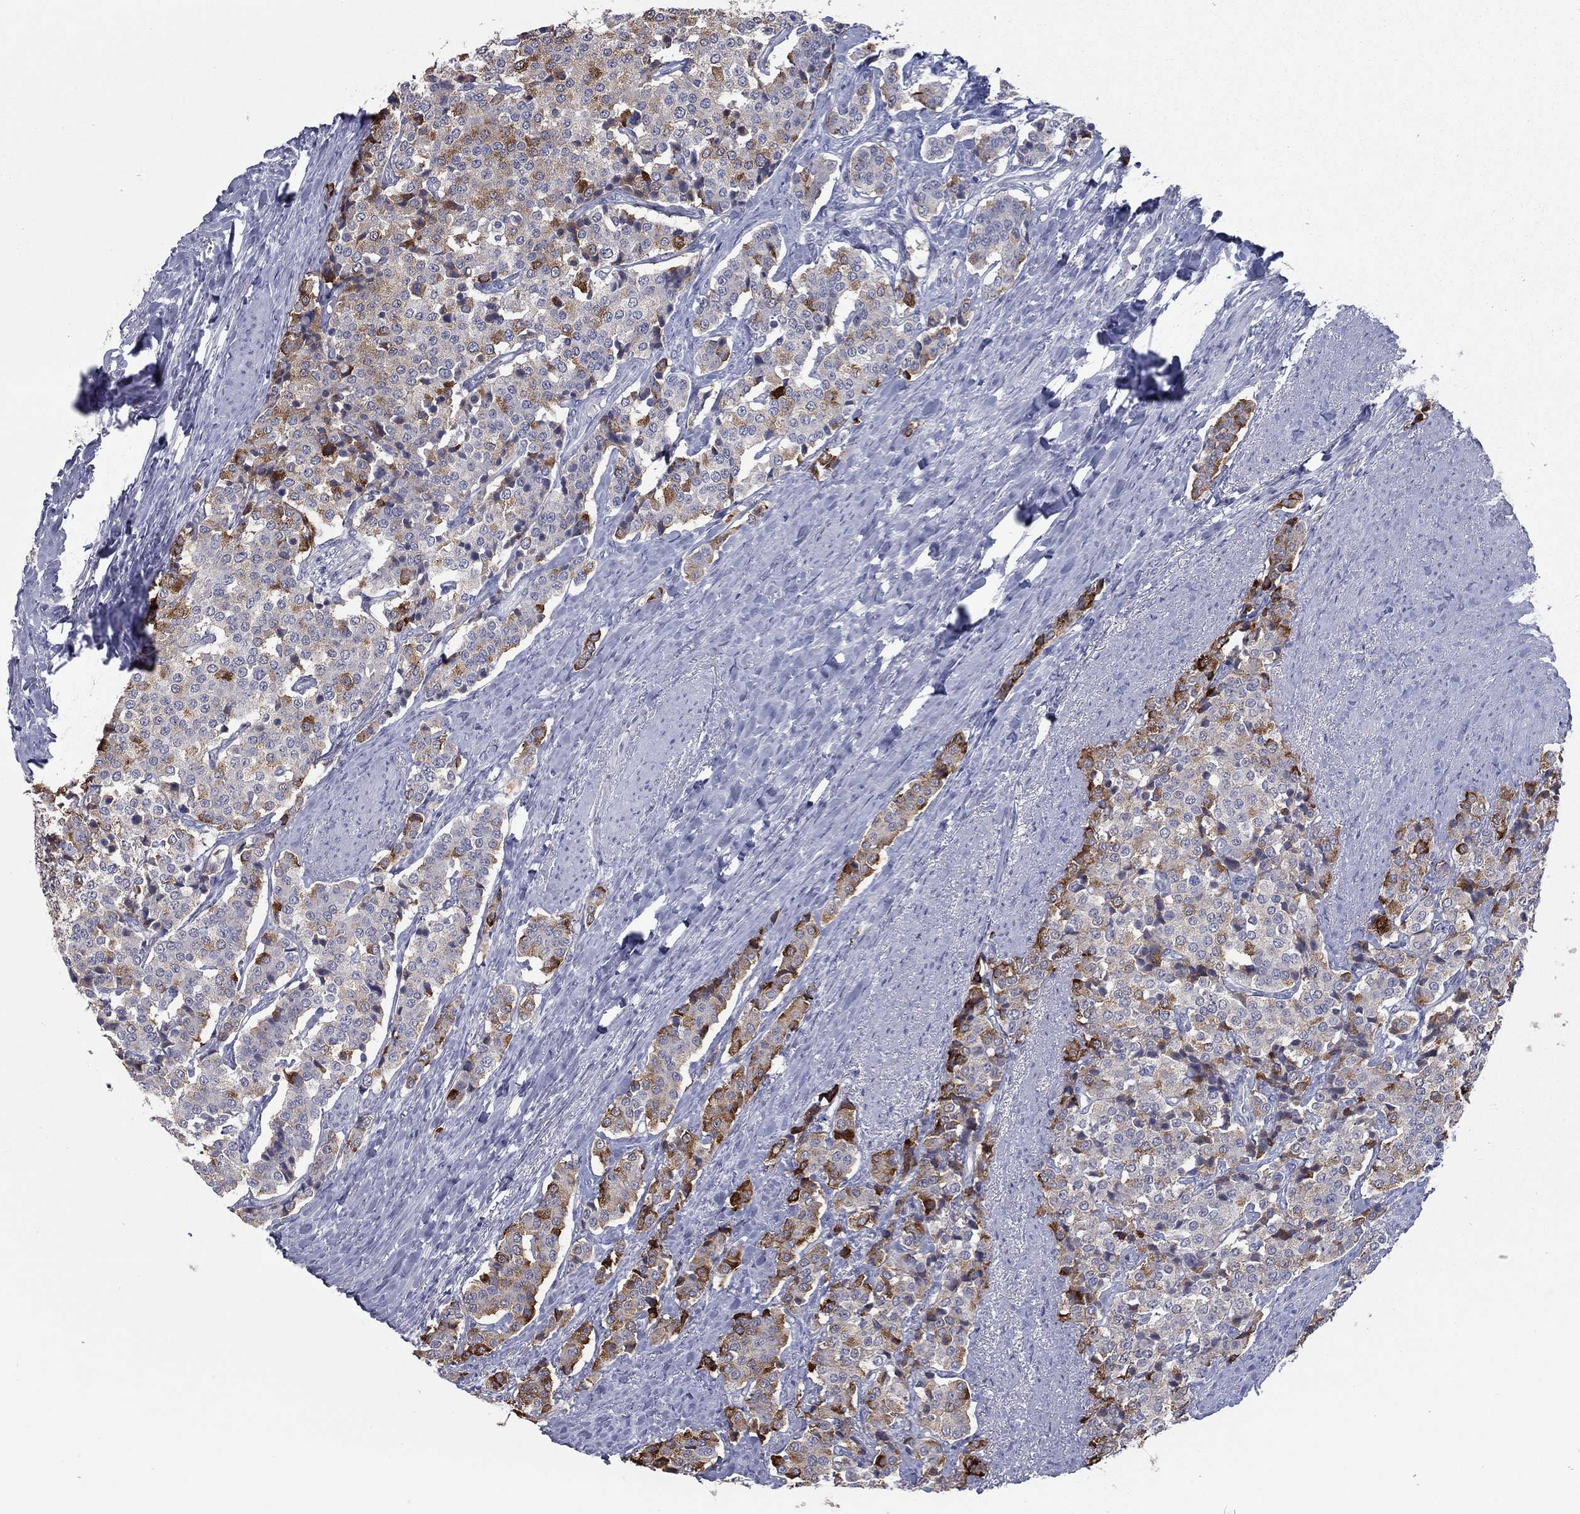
{"staining": {"intensity": "strong", "quantity": "25%-75%", "location": "cytoplasmic/membranous"}, "tissue": "carcinoid", "cell_type": "Tumor cells", "image_type": "cancer", "snomed": [{"axis": "morphology", "description": "Carcinoid, malignant, NOS"}, {"axis": "topography", "description": "Small intestine"}], "caption": "DAB (3,3'-diaminobenzidine) immunohistochemical staining of malignant carcinoid reveals strong cytoplasmic/membranous protein staining in about 25%-75% of tumor cells.", "gene": "TAC1", "patient": {"sex": "female", "age": 58}}